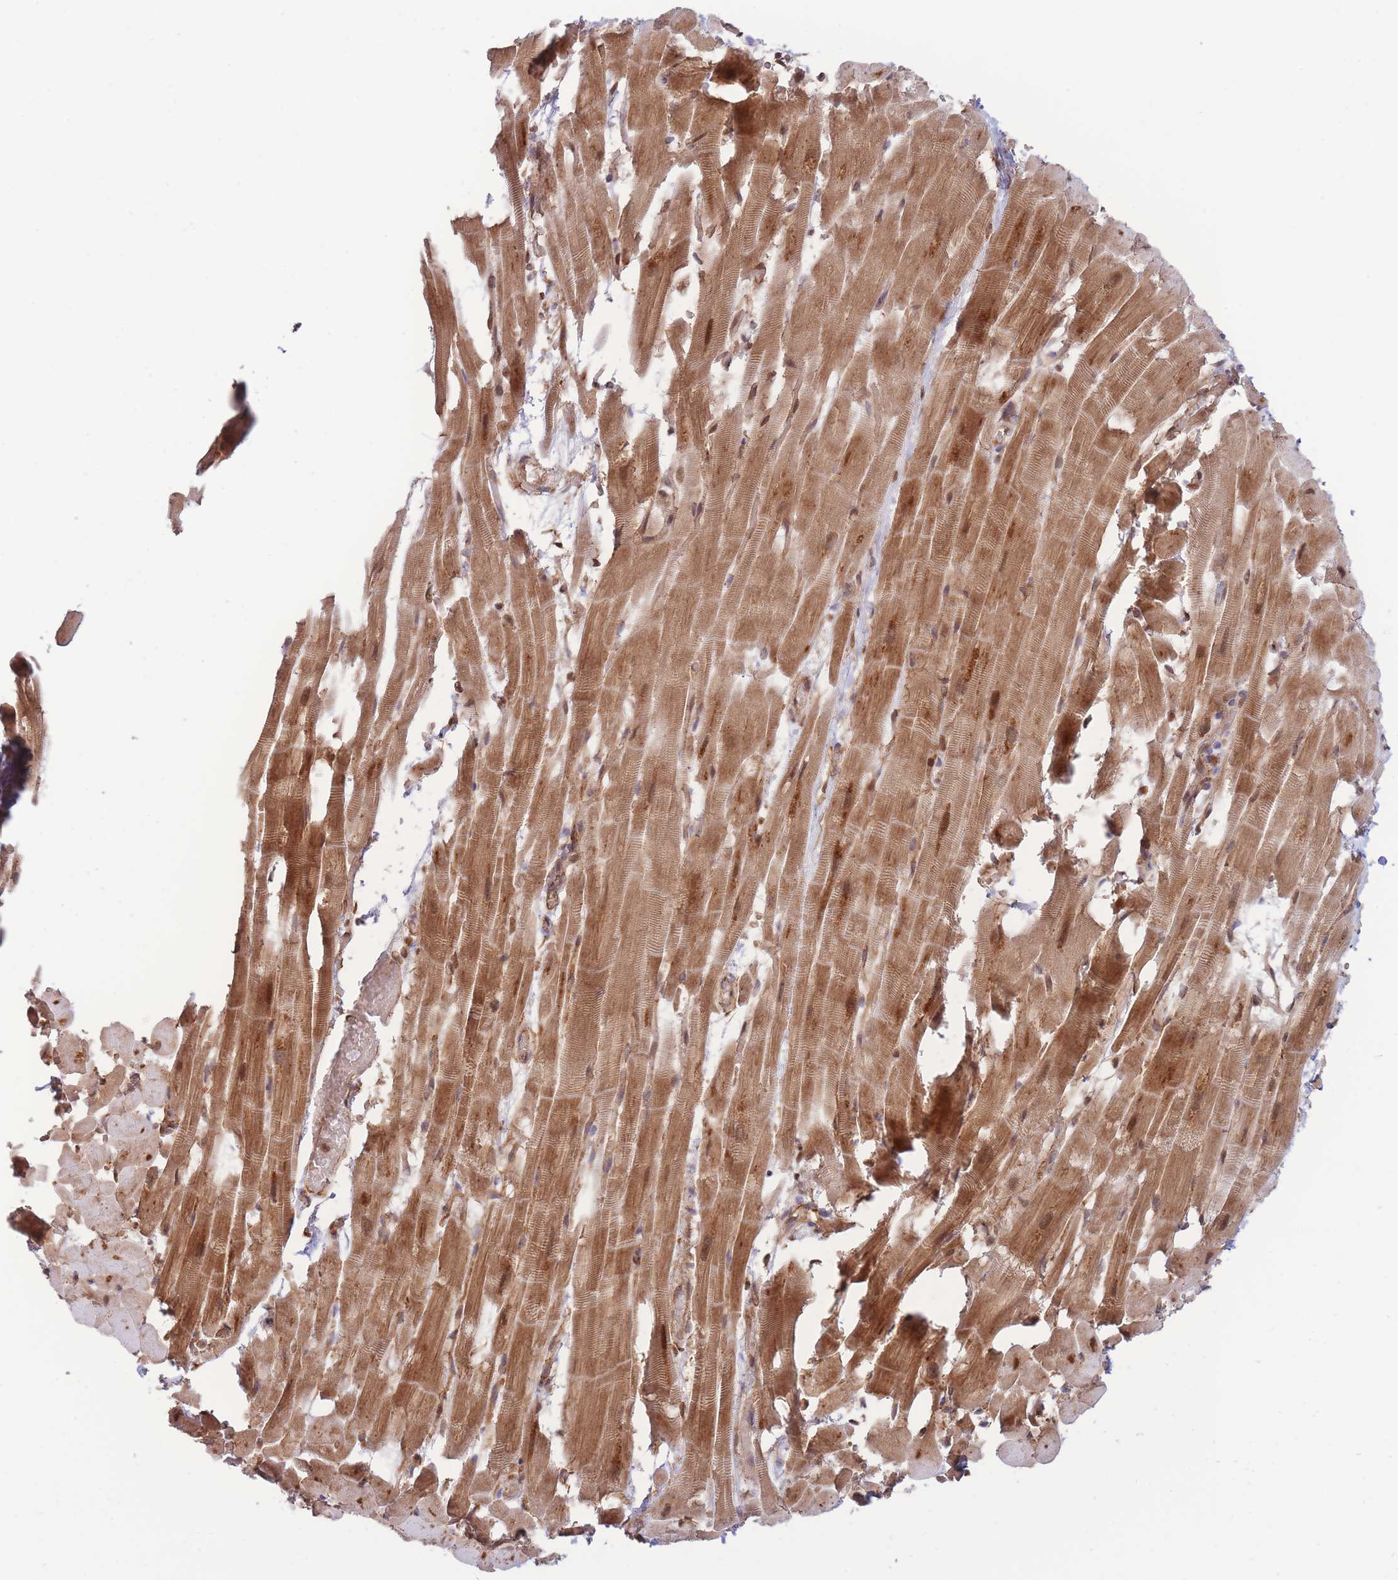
{"staining": {"intensity": "strong", "quantity": ">75%", "location": "cytoplasmic/membranous,nuclear"}, "tissue": "heart muscle", "cell_type": "Cardiomyocytes", "image_type": "normal", "snomed": [{"axis": "morphology", "description": "Normal tissue, NOS"}, {"axis": "topography", "description": "Heart"}], "caption": "Immunohistochemical staining of normal human heart muscle displays >75% levels of strong cytoplasmic/membranous,nuclear protein positivity in approximately >75% of cardiomyocytes. The protein is stained brown, and the nuclei are stained in blue (DAB IHC with brightfield microscopy, high magnification).", "gene": "BOD1L1", "patient": {"sex": "male", "age": 37}}